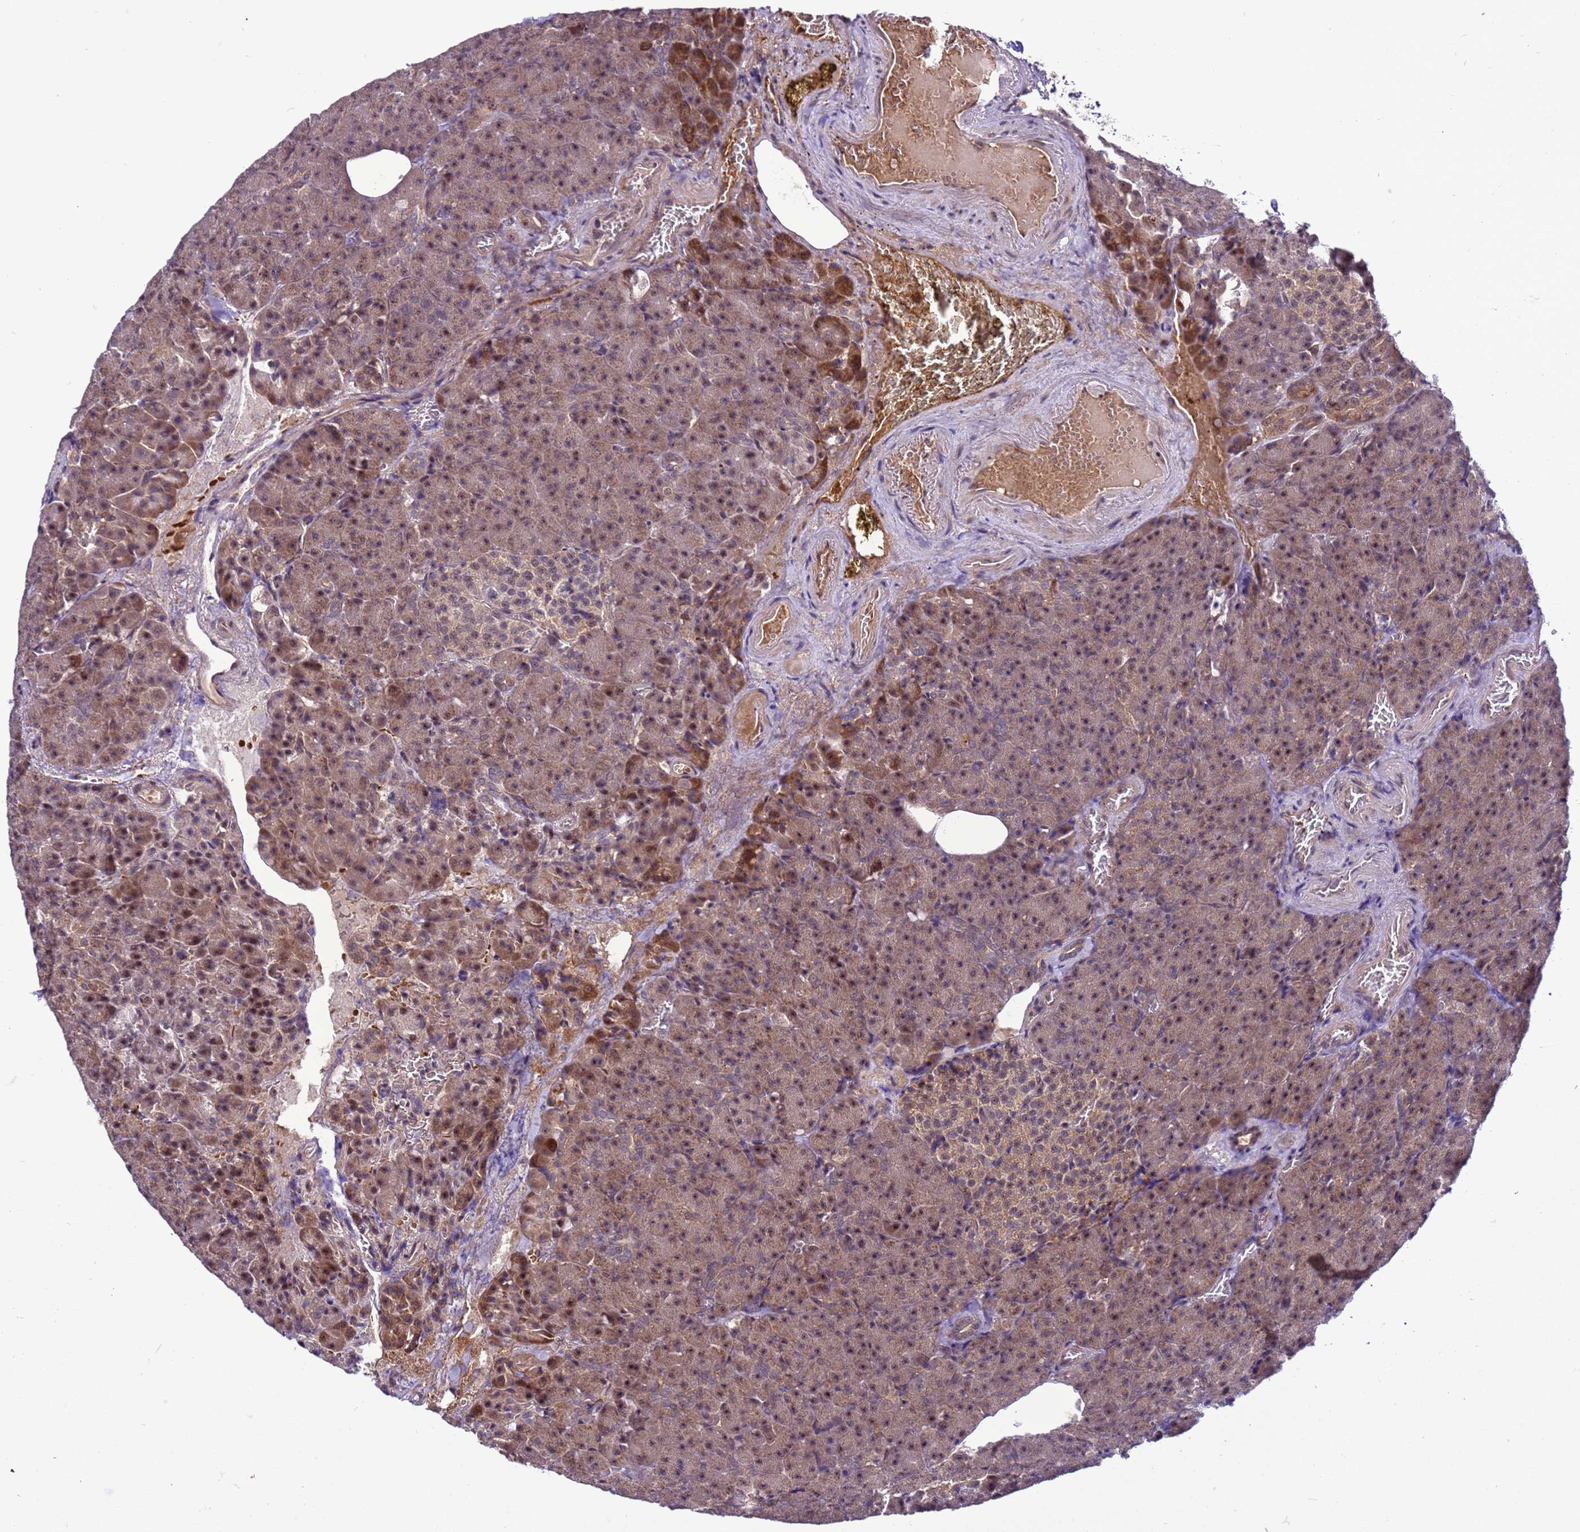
{"staining": {"intensity": "moderate", "quantity": ">75%", "location": "cytoplasmic/membranous,nuclear"}, "tissue": "pancreas", "cell_type": "Exocrine glandular cells", "image_type": "normal", "snomed": [{"axis": "morphology", "description": "Normal tissue, NOS"}, {"axis": "topography", "description": "Pancreas"}], "caption": "A brown stain shows moderate cytoplasmic/membranous,nuclear positivity of a protein in exocrine glandular cells of normal pancreas.", "gene": "GEN1", "patient": {"sex": "female", "age": 74}}